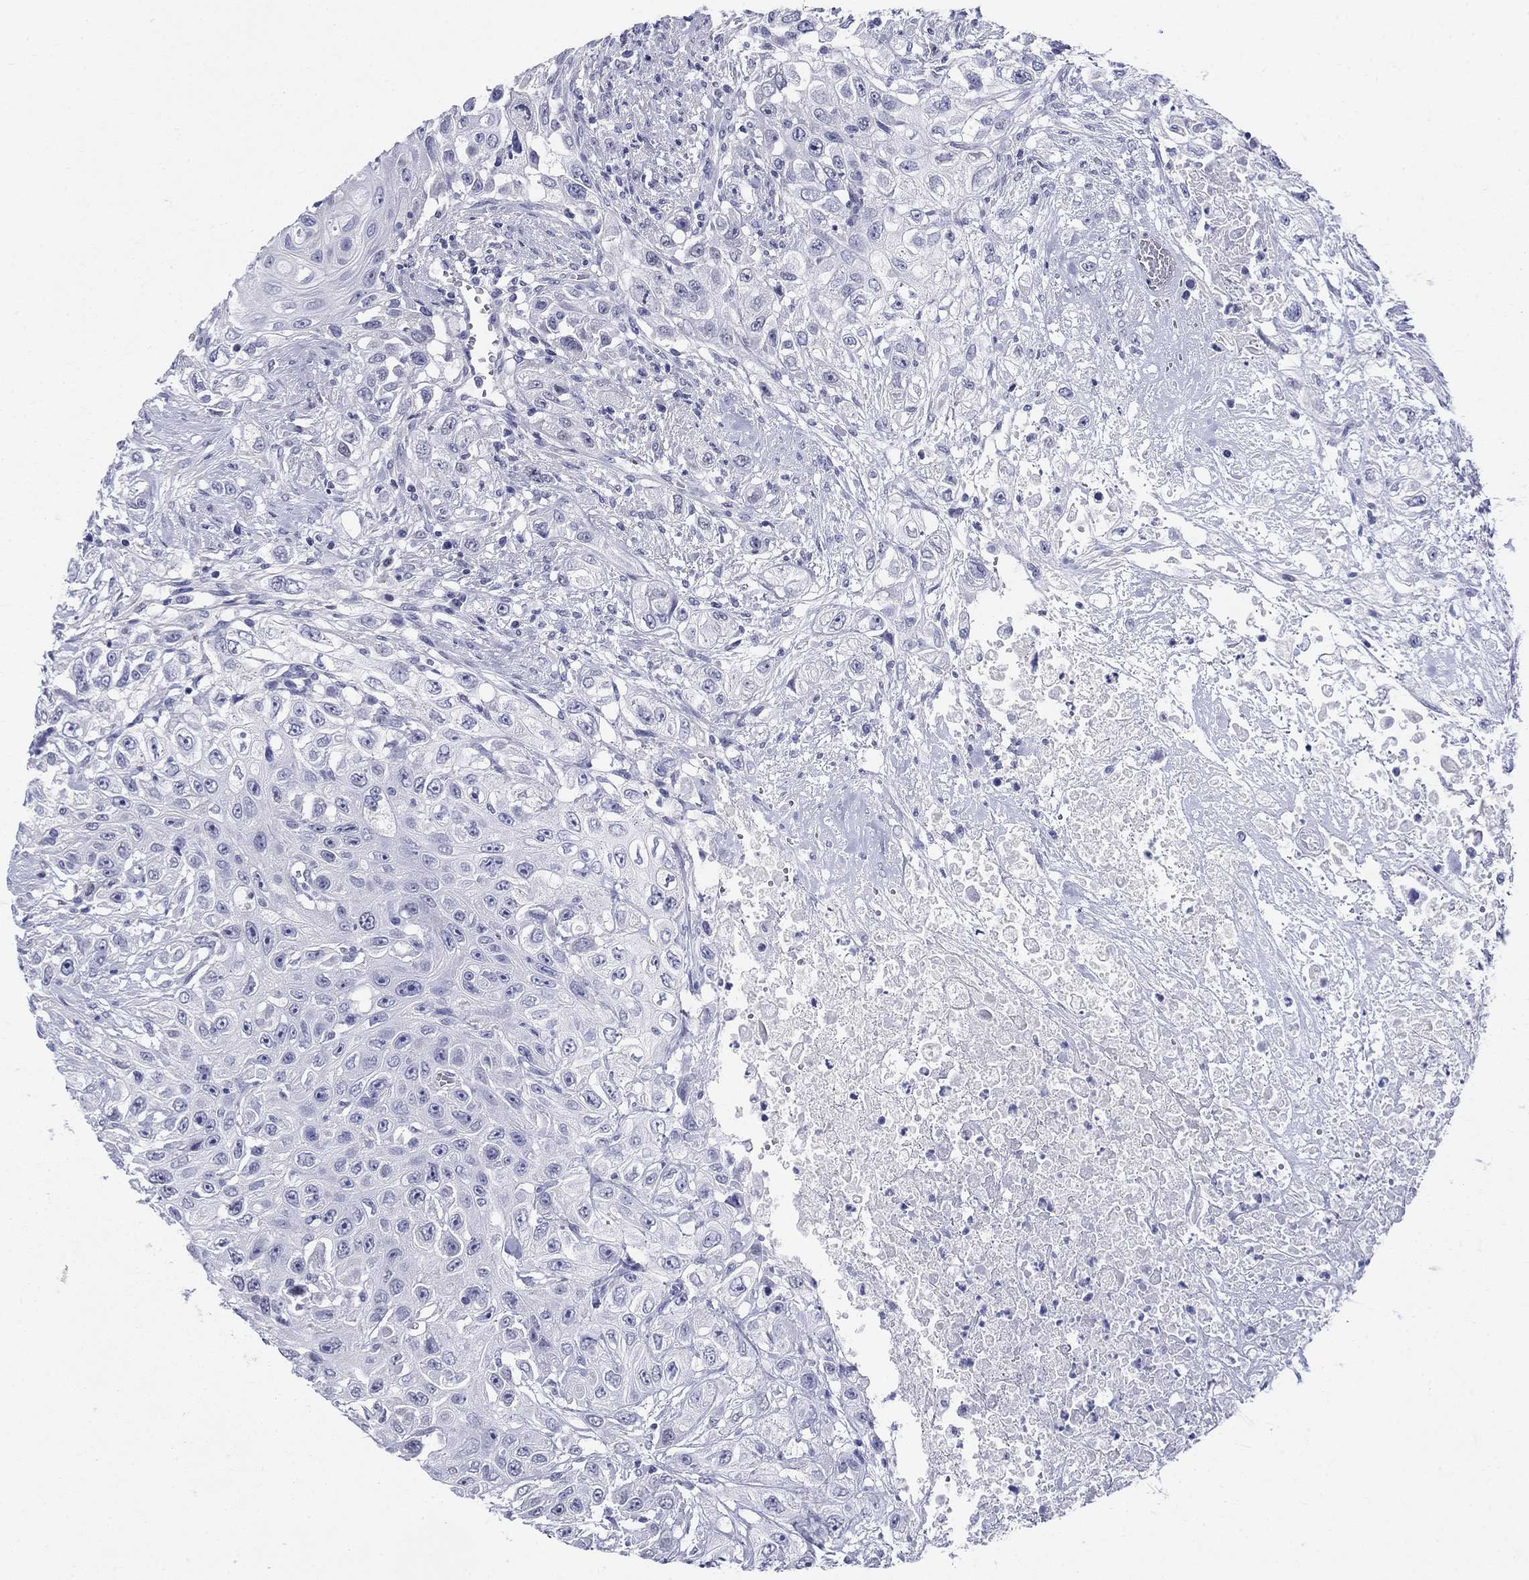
{"staining": {"intensity": "negative", "quantity": "none", "location": "none"}, "tissue": "urothelial cancer", "cell_type": "Tumor cells", "image_type": "cancer", "snomed": [{"axis": "morphology", "description": "Urothelial carcinoma, High grade"}, {"axis": "topography", "description": "Urinary bladder"}], "caption": "A micrograph of human urothelial cancer is negative for staining in tumor cells.", "gene": "C4orf19", "patient": {"sex": "female", "age": 56}}